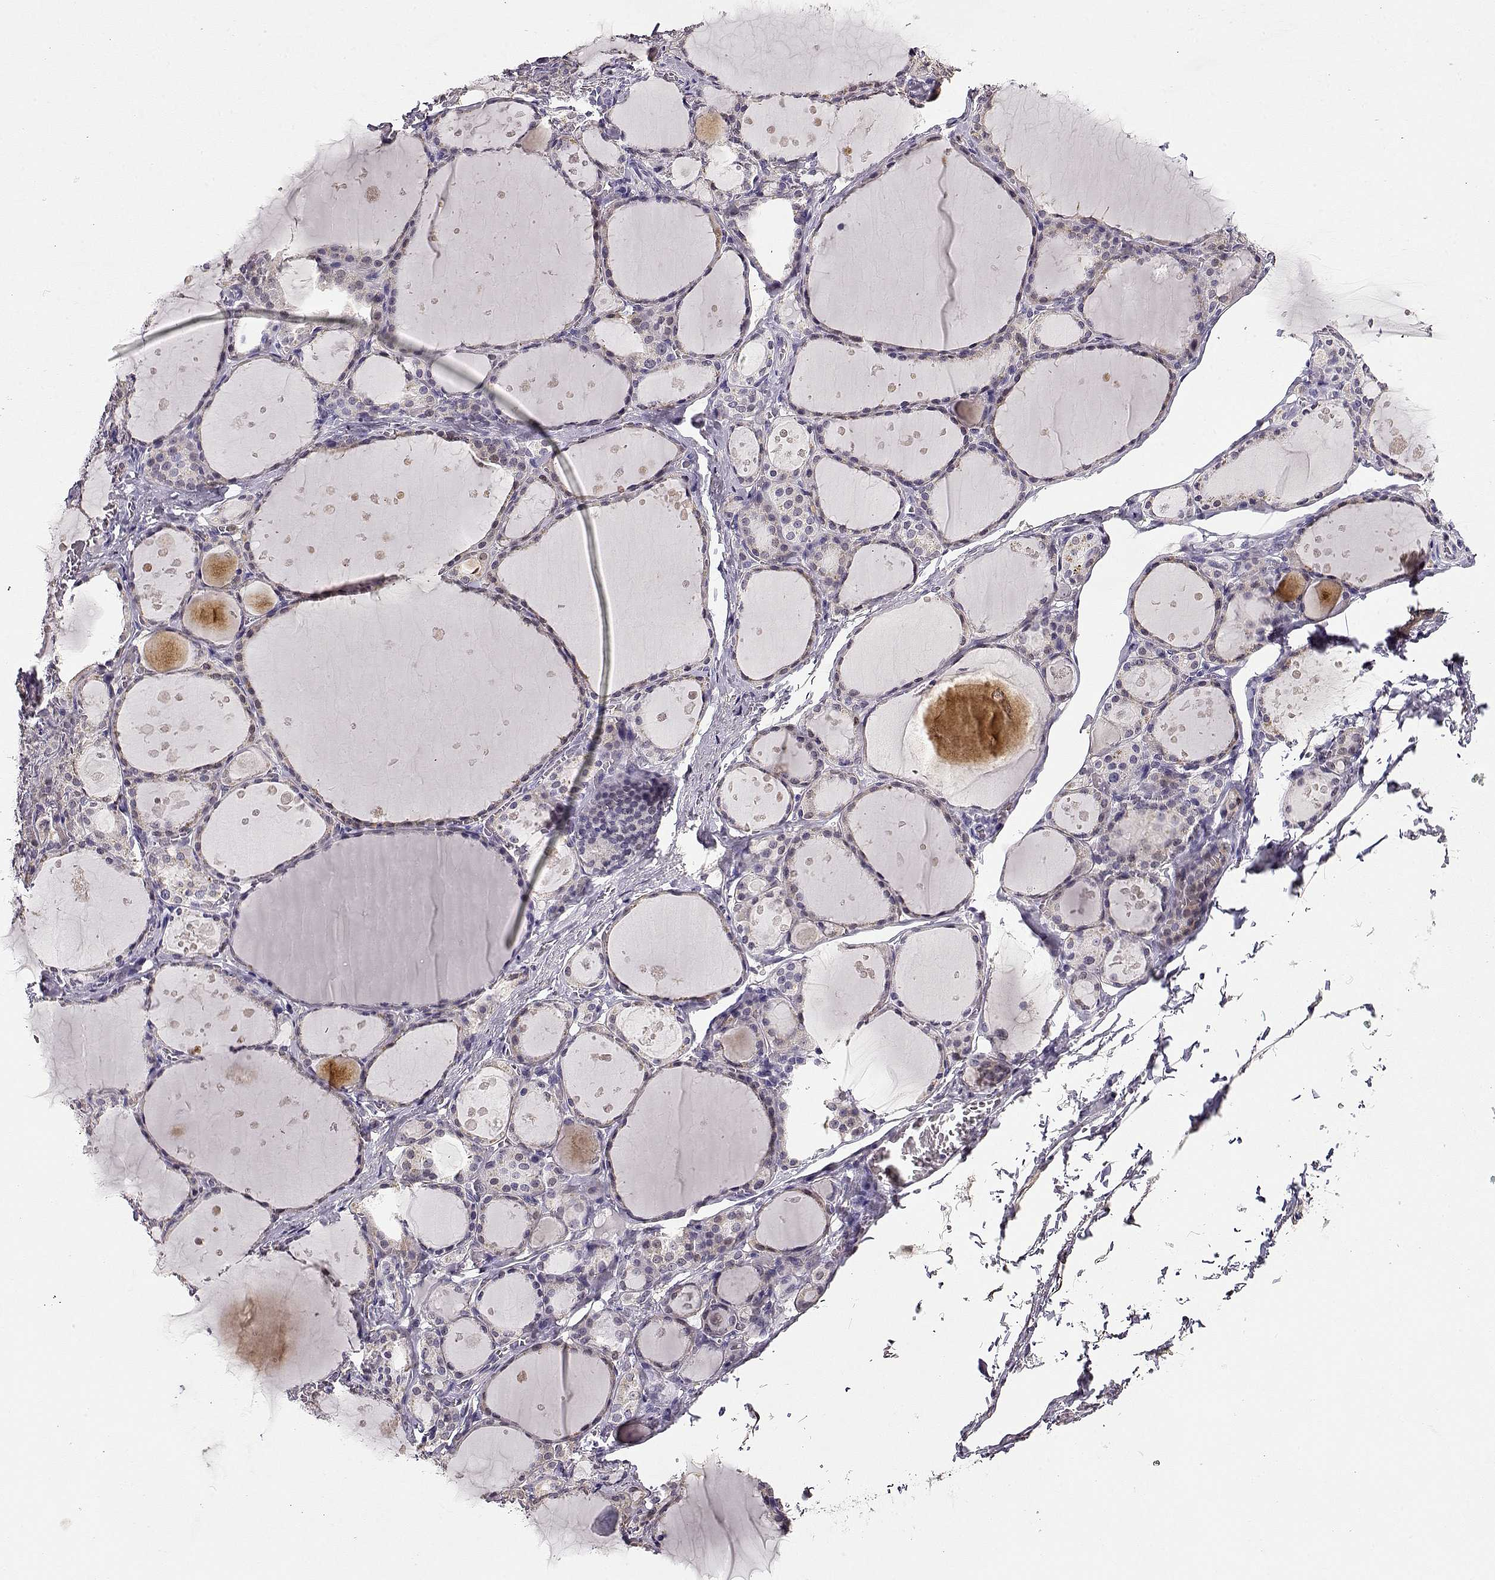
{"staining": {"intensity": "negative", "quantity": "none", "location": "none"}, "tissue": "thyroid gland", "cell_type": "Glandular cells", "image_type": "normal", "snomed": [{"axis": "morphology", "description": "Normal tissue, NOS"}, {"axis": "topography", "description": "Thyroid gland"}], "caption": "Immunohistochemistry (IHC) micrograph of benign thyroid gland stained for a protein (brown), which displays no staining in glandular cells. The staining was performed using DAB to visualize the protein expression in brown, while the nuclei were stained in blue with hematoxylin (Magnification: 20x).", "gene": "CCR8", "patient": {"sex": "male", "age": 68}}